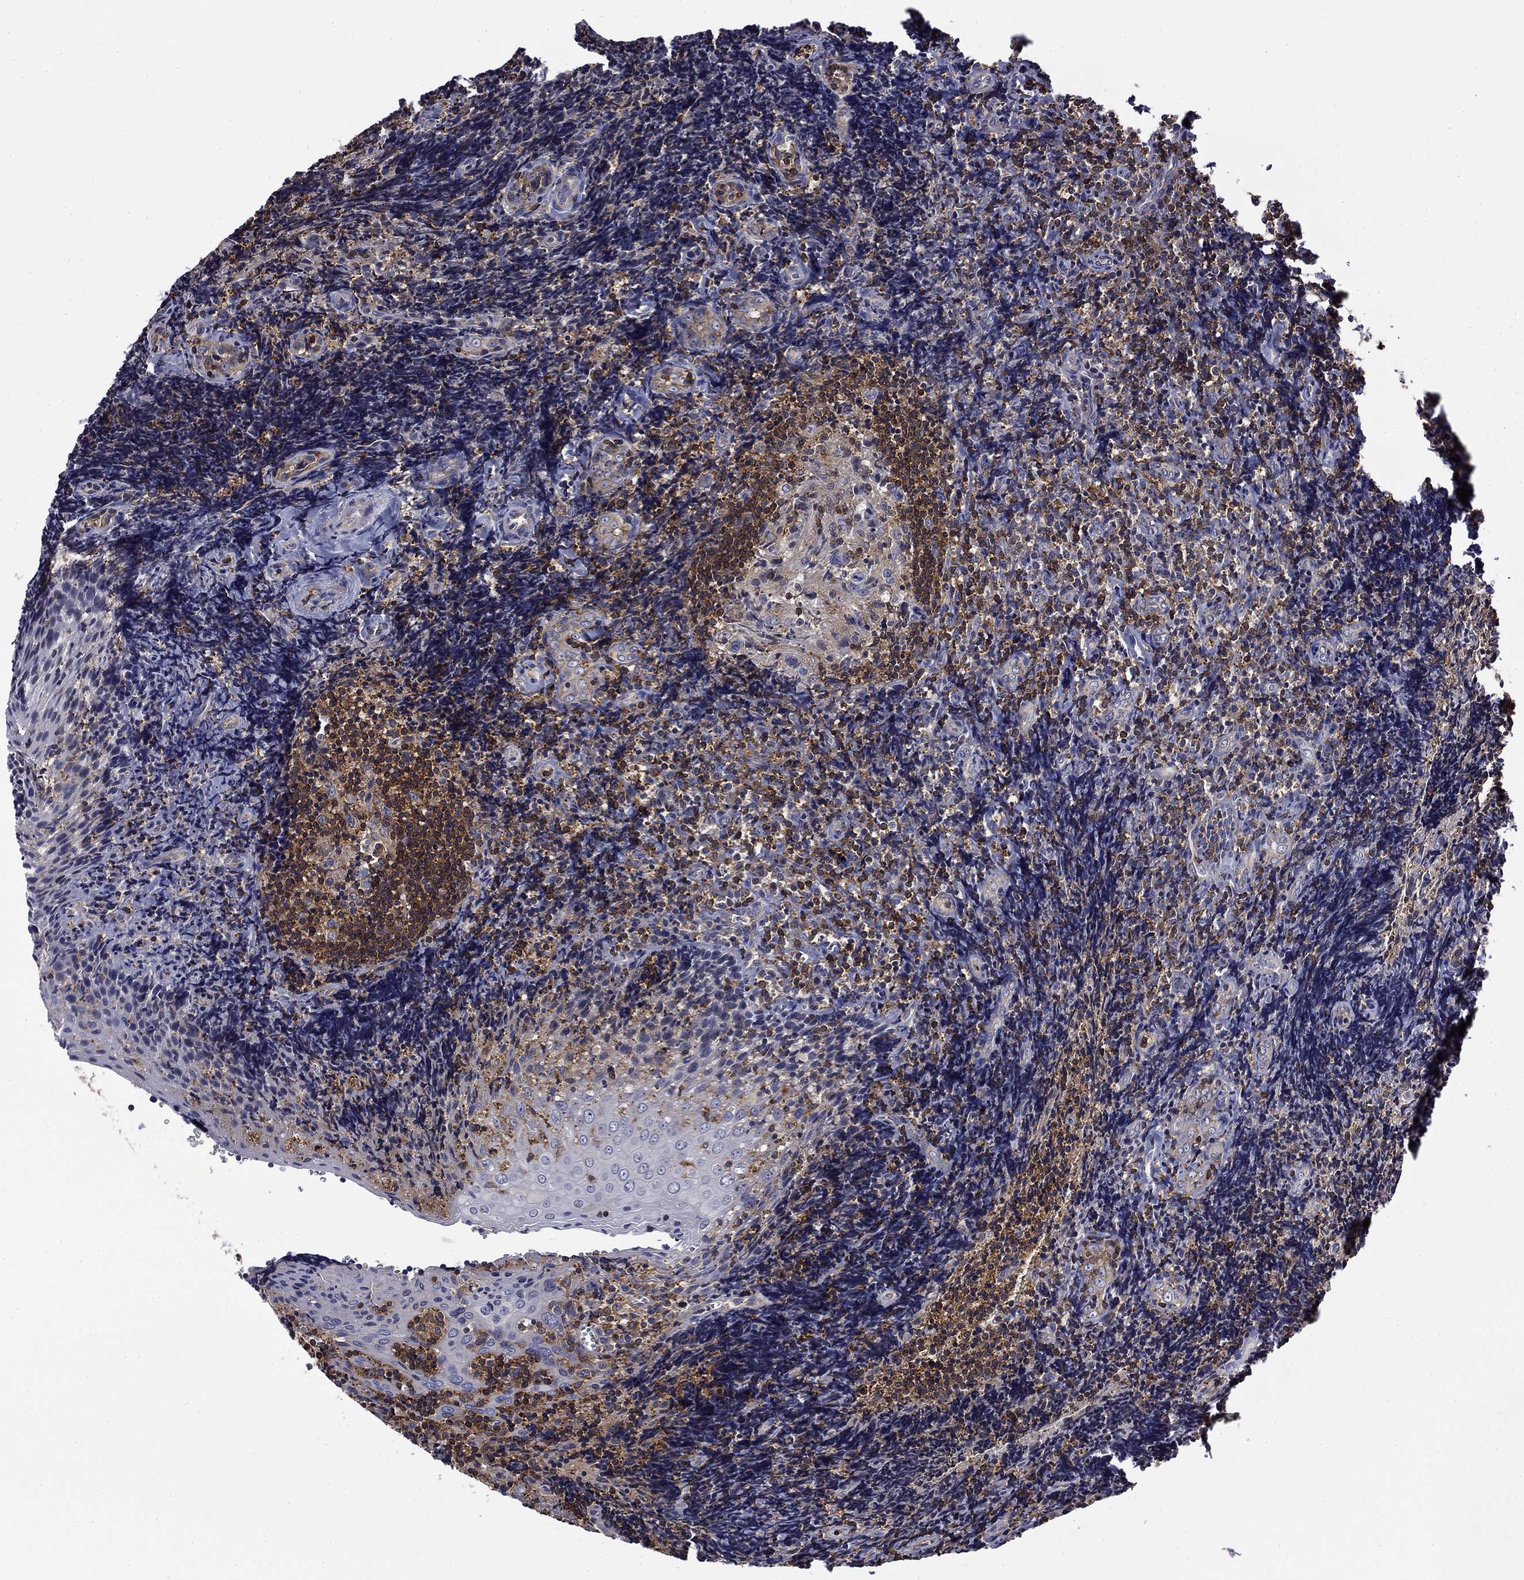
{"staining": {"intensity": "strong", "quantity": "<25%", "location": "cytoplasmic/membranous"}, "tissue": "tonsil", "cell_type": "Germinal center cells", "image_type": "normal", "snomed": [{"axis": "morphology", "description": "Normal tissue, NOS"}, {"axis": "morphology", "description": "Inflammation, NOS"}, {"axis": "topography", "description": "Tonsil"}], "caption": "Immunohistochemical staining of unremarkable tonsil reveals <25% levels of strong cytoplasmic/membranous protein expression in about <25% of germinal center cells. The staining was performed using DAB to visualize the protein expression in brown, while the nuclei were stained in blue with hematoxylin (Magnification: 20x).", "gene": "ARHGAP45", "patient": {"sex": "female", "age": 31}}